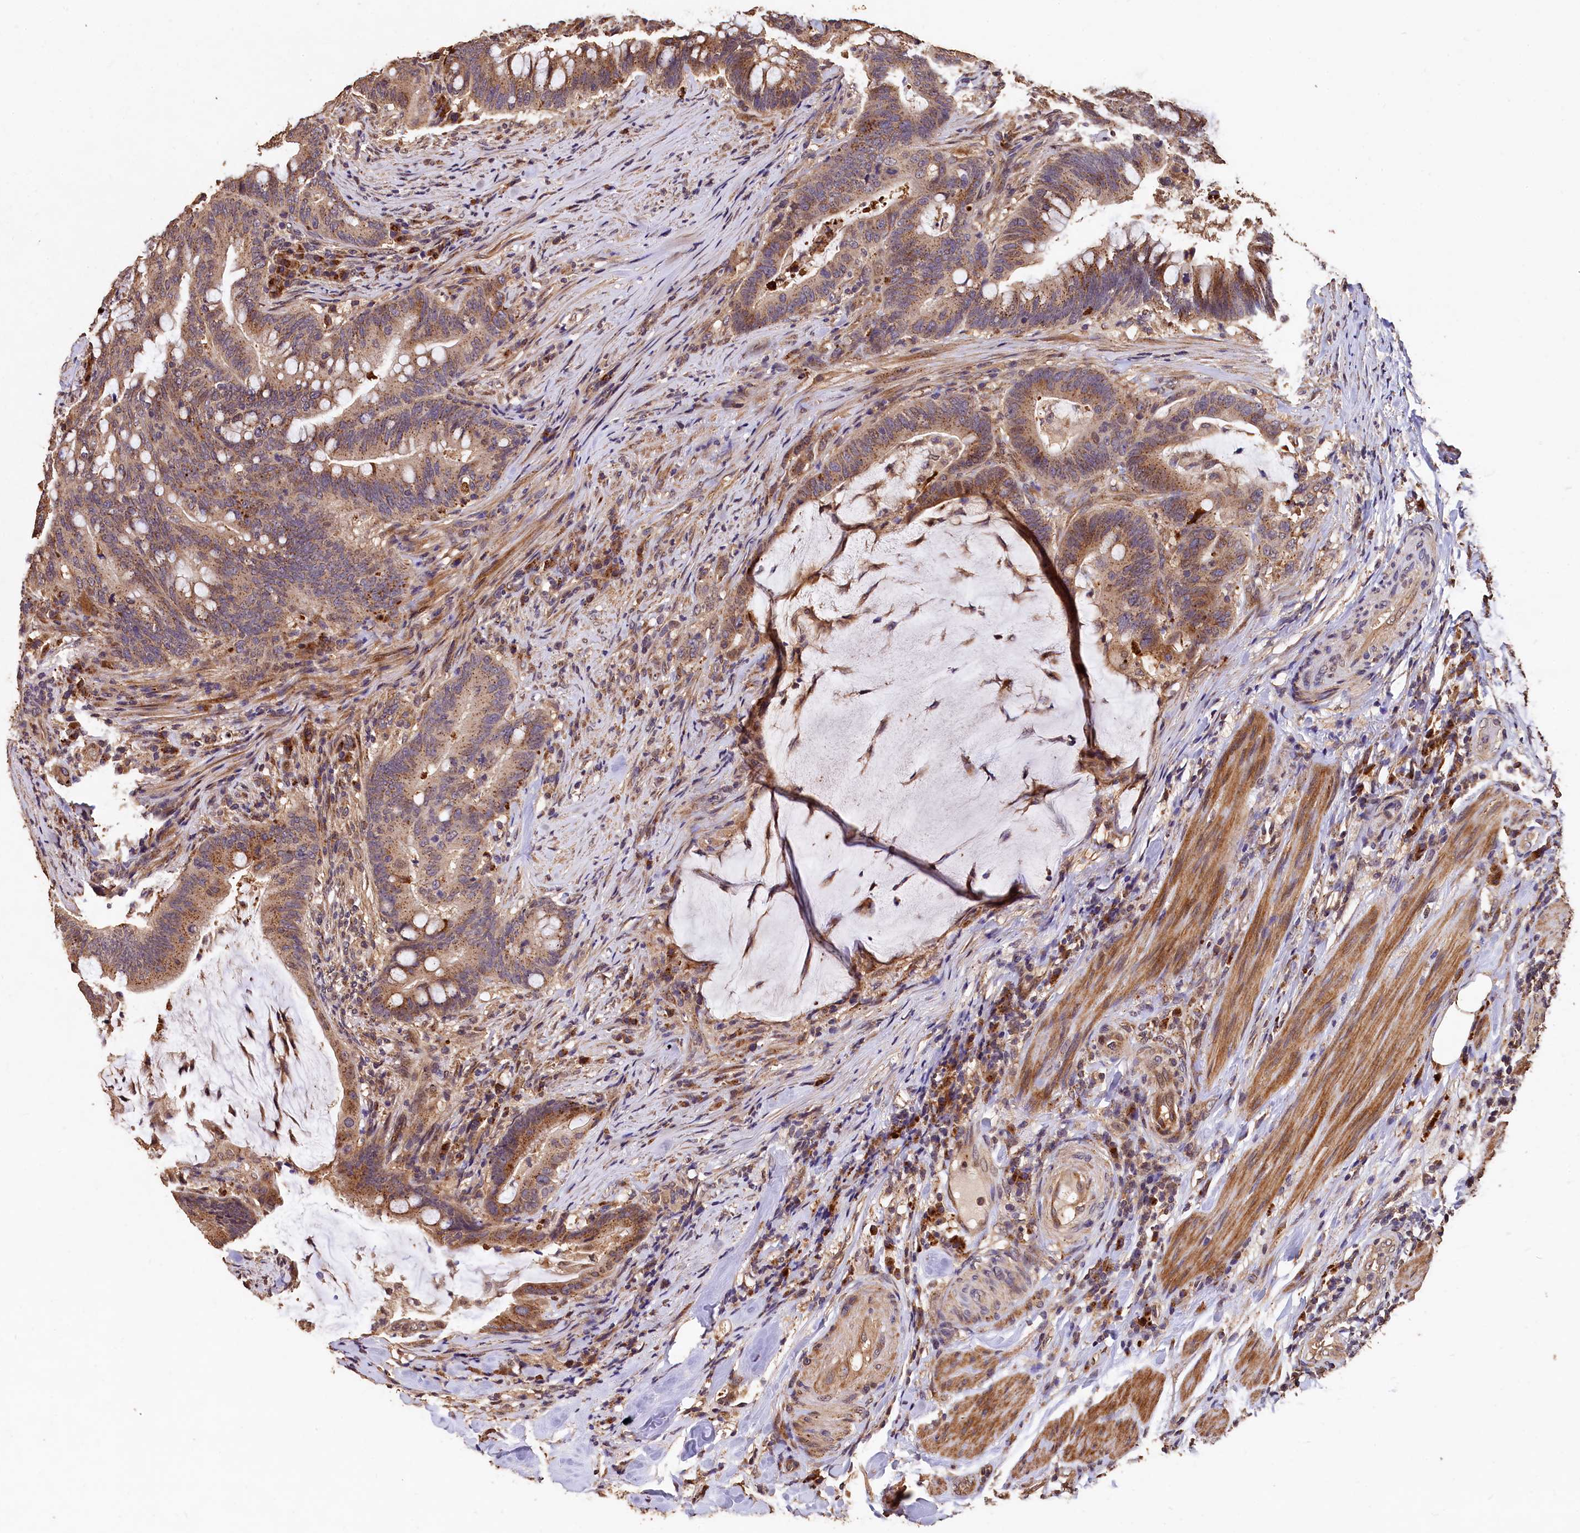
{"staining": {"intensity": "moderate", "quantity": ">75%", "location": "cytoplasmic/membranous"}, "tissue": "colorectal cancer", "cell_type": "Tumor cells", "image_type": "cancer", "snomed": [{"axis": "morphology", "description": "Adenocarcinoma, NOS"}, {"axis": "topography", "description": "Colon"}], "caption": "A high-resolution micrograph shows IHC staining of colorectal cancer (adenocarcinoma), which demonstrates moderate cytoplasmic/membranous positivity in approximately >75% of tumor cells.", "gene": "LSM4", "patient": {"sex": "female", "age": 66}}